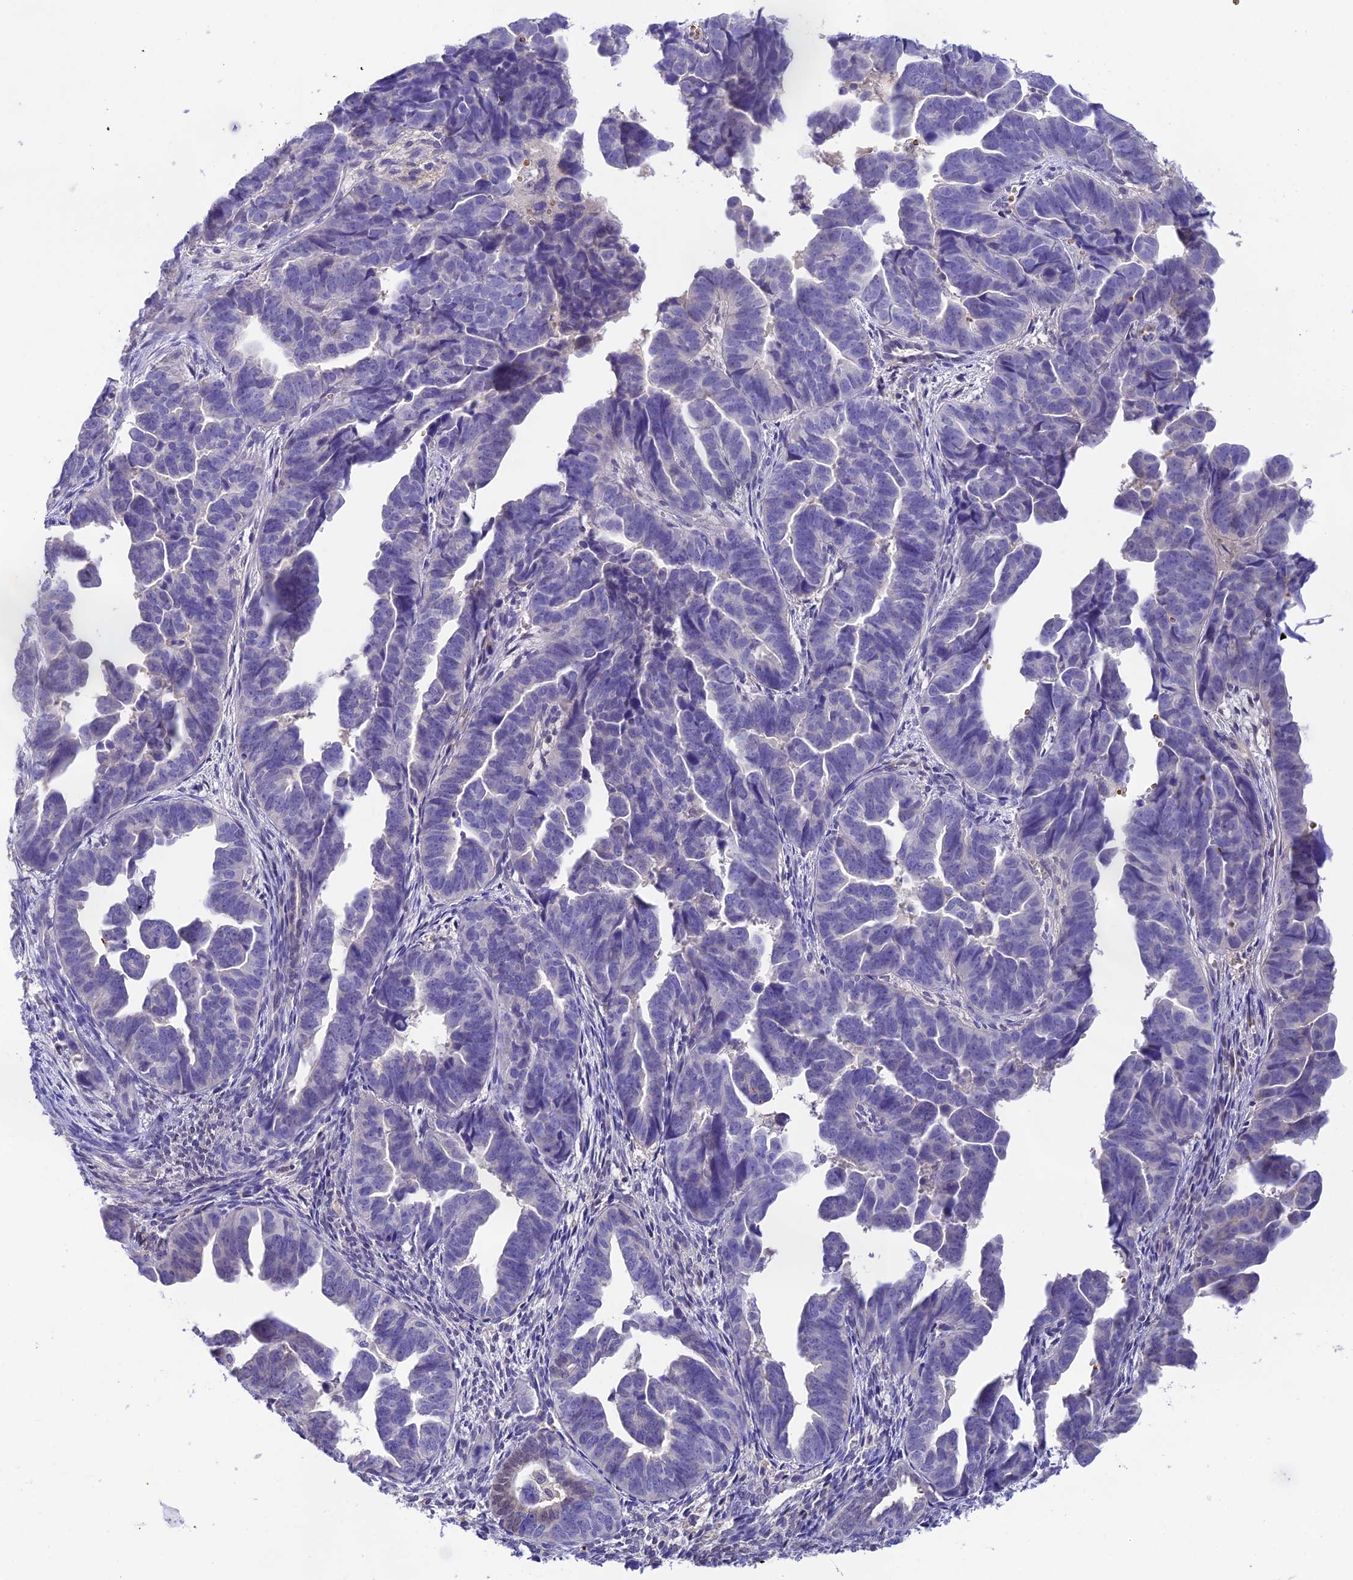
{"staining": {"intensity": "negative", "quantity": "none", "location": "none"}, "tissue": "endometrial cancer", "cell_type": "Tumor cells", "image_type": "cancer", "snomed": [{"axis": "morphology", "description": "Adenocarcinoma, NOS"}, {"axis": "topography", "description": "Endometrium"}], "caption": "This micrograph is of adenocarcinoma (endometrial) stained with immunohistochemistry (IHC) to label a protein in brown with the nuclei are counter-stained blue. There is no staining in tumor cells.", "gene": "HDHD2", "patient": {"sex": "female", "age": 75}}